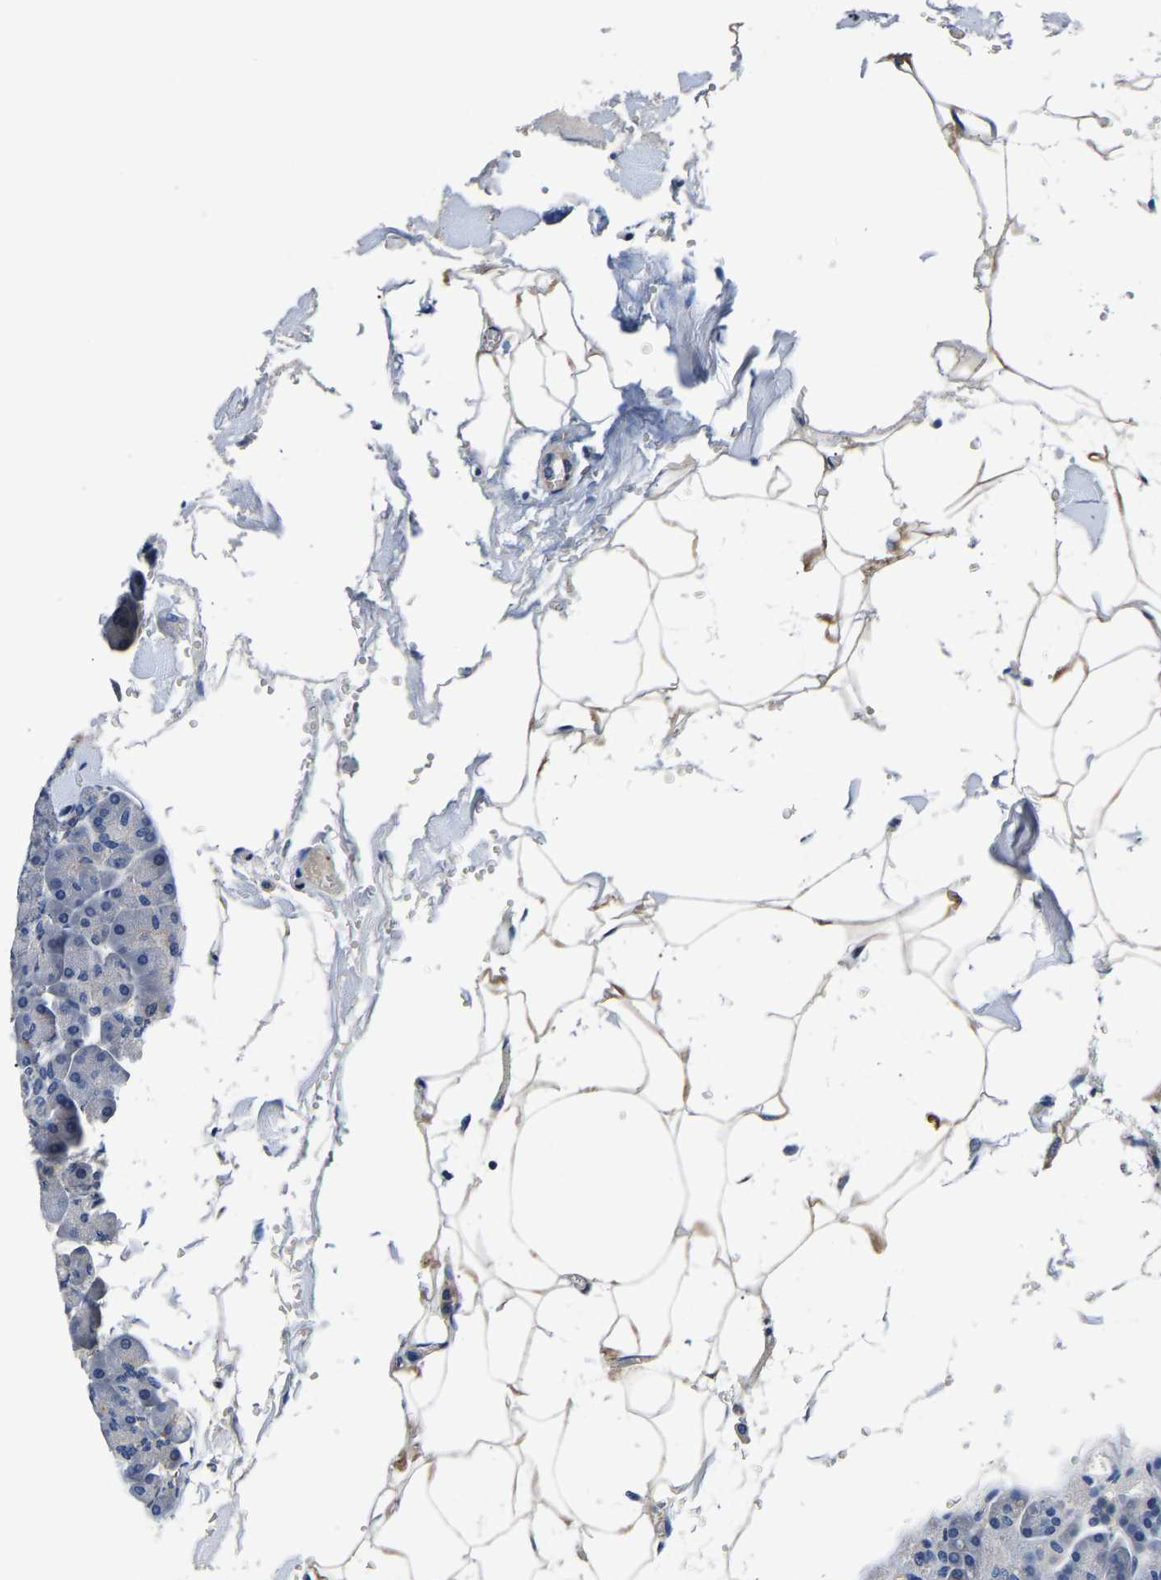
{"staining": {"intensity": "weak", "quantity": "<25%", "location": "cytoplasmic/membranous"}, "tissue": "pancreas", "cell_type": "Exocrine glandular cells", "image_type": "normal", "snomed": [{"axis": "morphology", "description": "Normal tissue, NOS"}, {"axis": "topography", "description": "Pancreas"}], "caption": "An IHC photomicrograph of benign pancreas is shown. There is no staining in exocrine glandular cells of pancreas. (DAB immunohistochemistry, high magnification).", "gene": "SH3GLB1", "patient": {"sex": "male", "age": 35}}